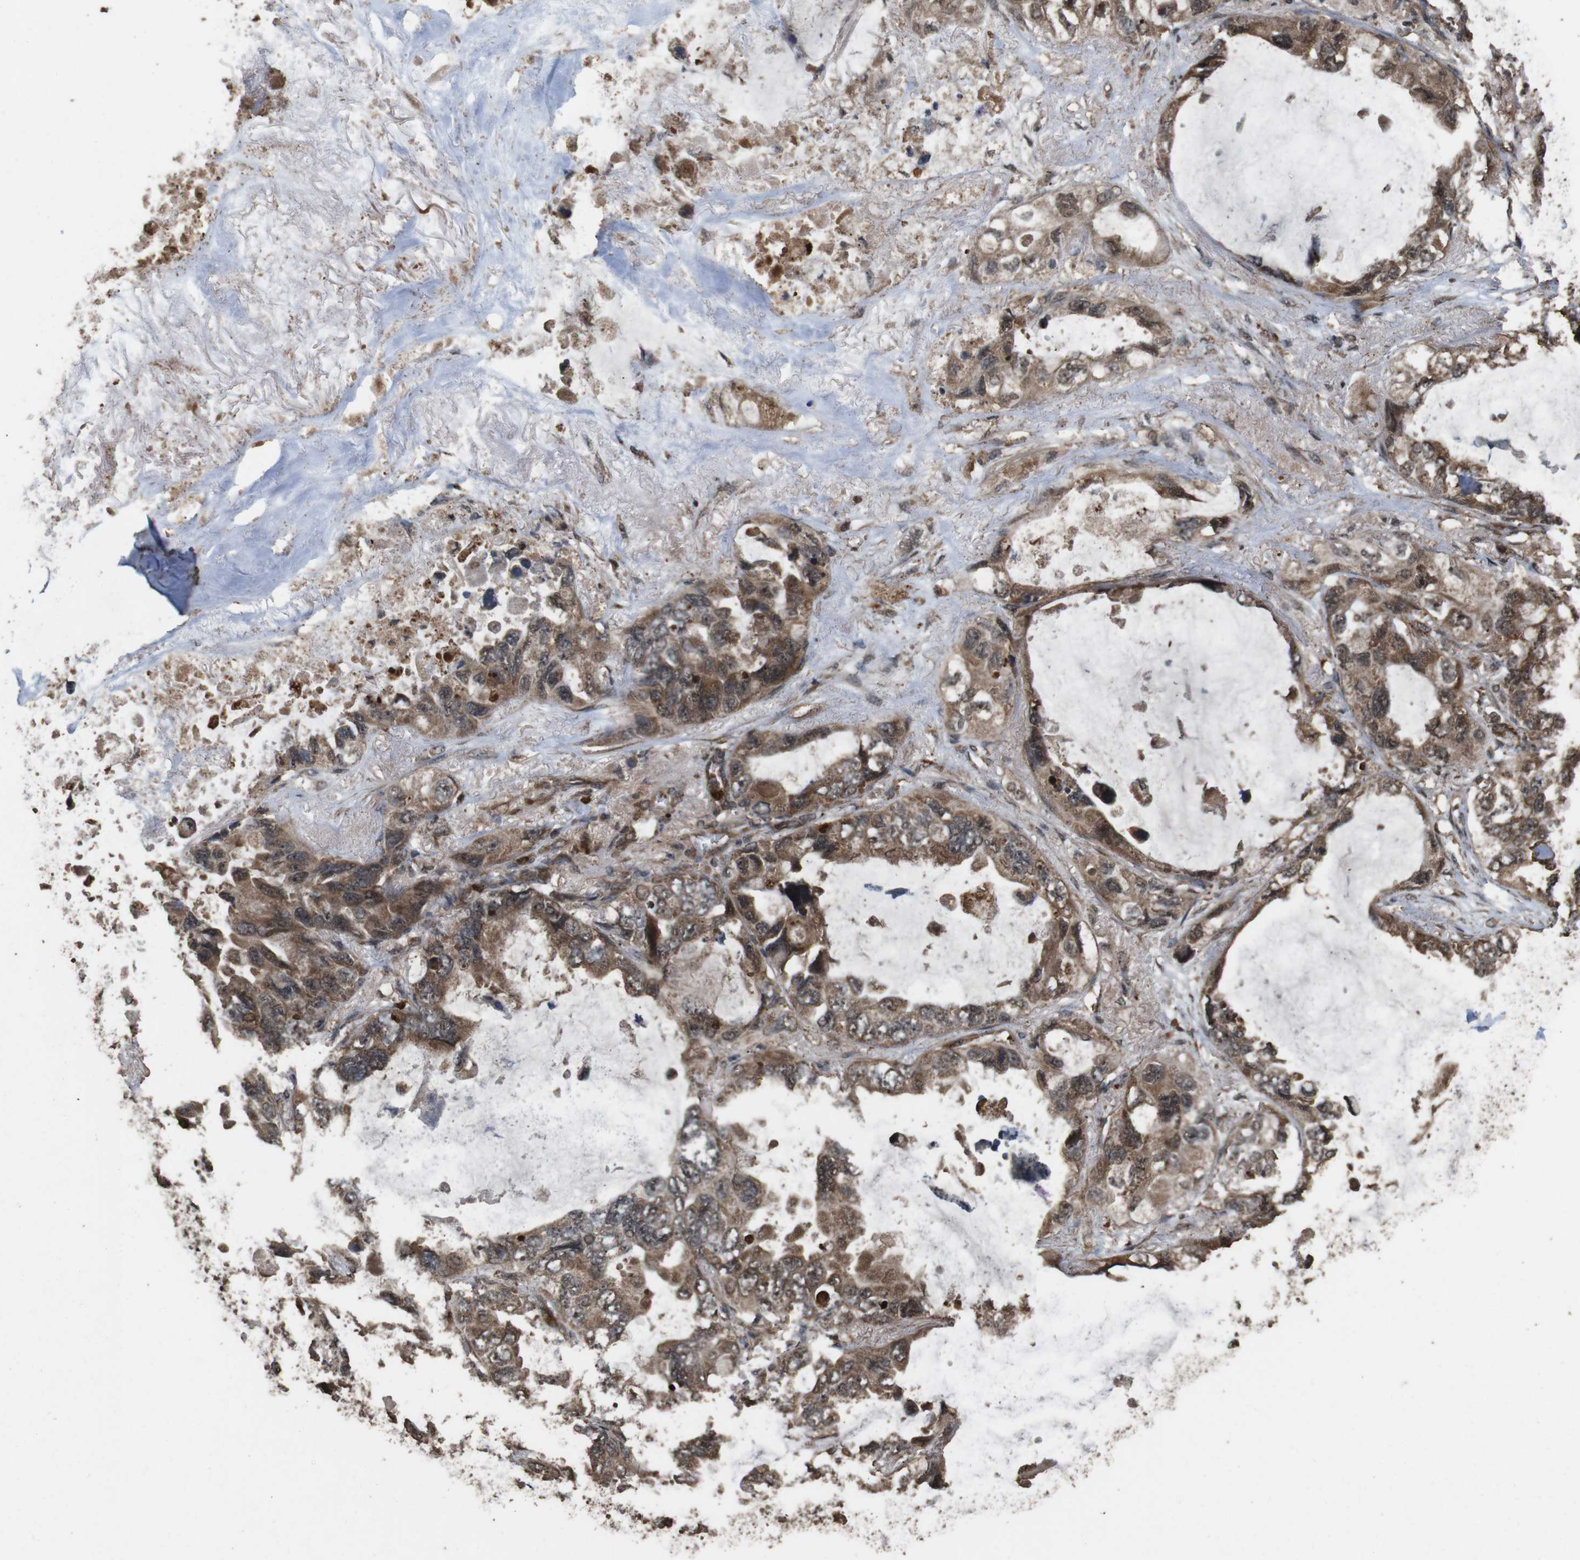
{"staining": {"intensity": "moderate", "quantity": ">75%", "location": "cytoplasmic/membranous"}, "tissue": "lung cancer", "cell_type": "Tumor cells", "image_type": "cancer", "snomed": [{"axis": "morphology", "description": "Squamous cell carcinoma, NOS"}, {"axis": "topography", "description": "Lung"}], "caption": "Lung cancer tissue reveals moderate cytoplasmic/membranous staining in about >75% of tumor cells, visualized by immunohistochemistry.", "gene": "RRAS2", "patient": {"sex": "female", "age": 73}}